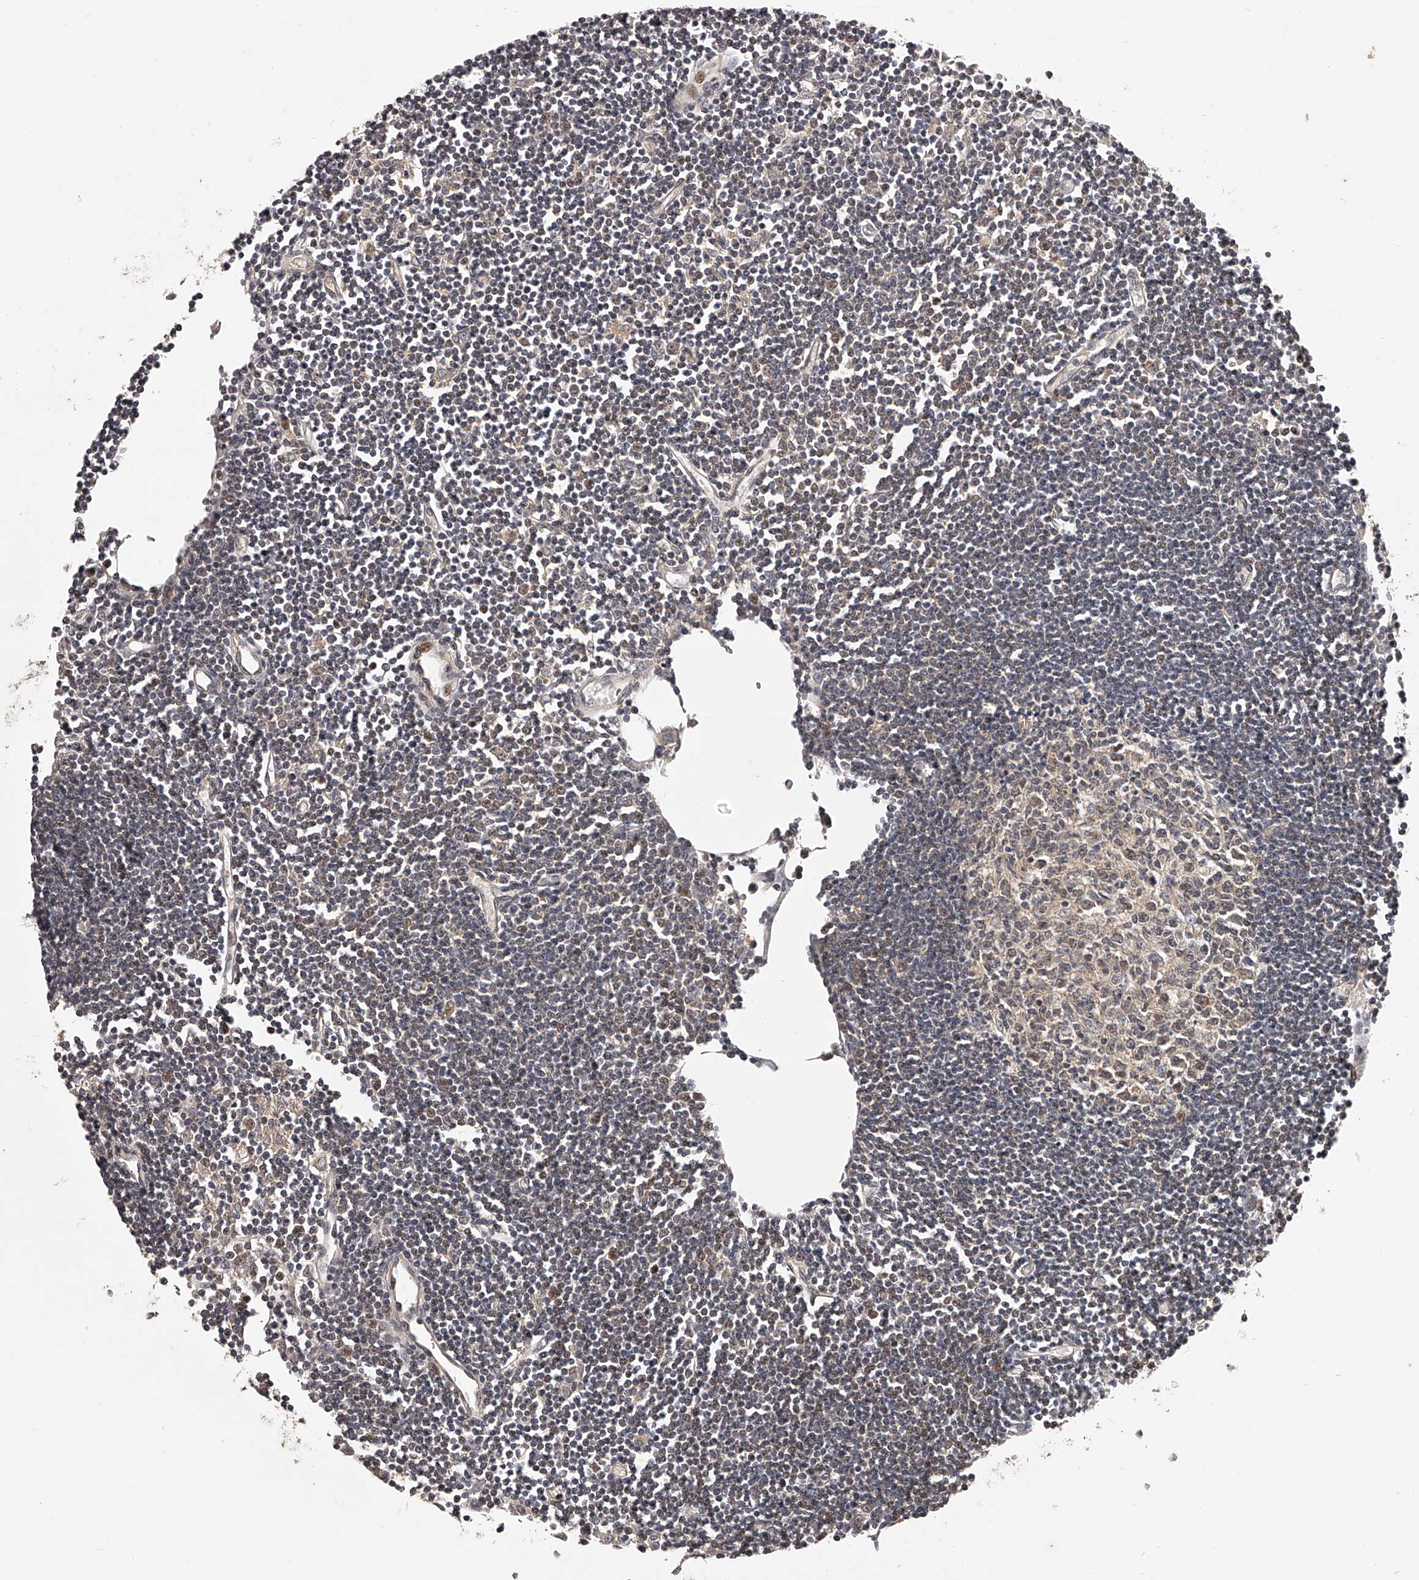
{"staining": {"intensity": "moderate", "quantity": "<25%", "location": "nuclear"}, "tissue": "lymph node", "cell_type": "Germinal center cells", "image_type": "normal", "snomed": [{"axis": "morphology", "description": "Normal tissue, NOS"}, {"axis": "topography", "description": "Lymph node"}], "caption": "The micrograph demonstrates staining of normal lymph node, revealing moderate nuclear protein positivity (brown color) within germinal center cells.", "gene": "PFDN2", "patient": {"sex": "female", "age": 11}}